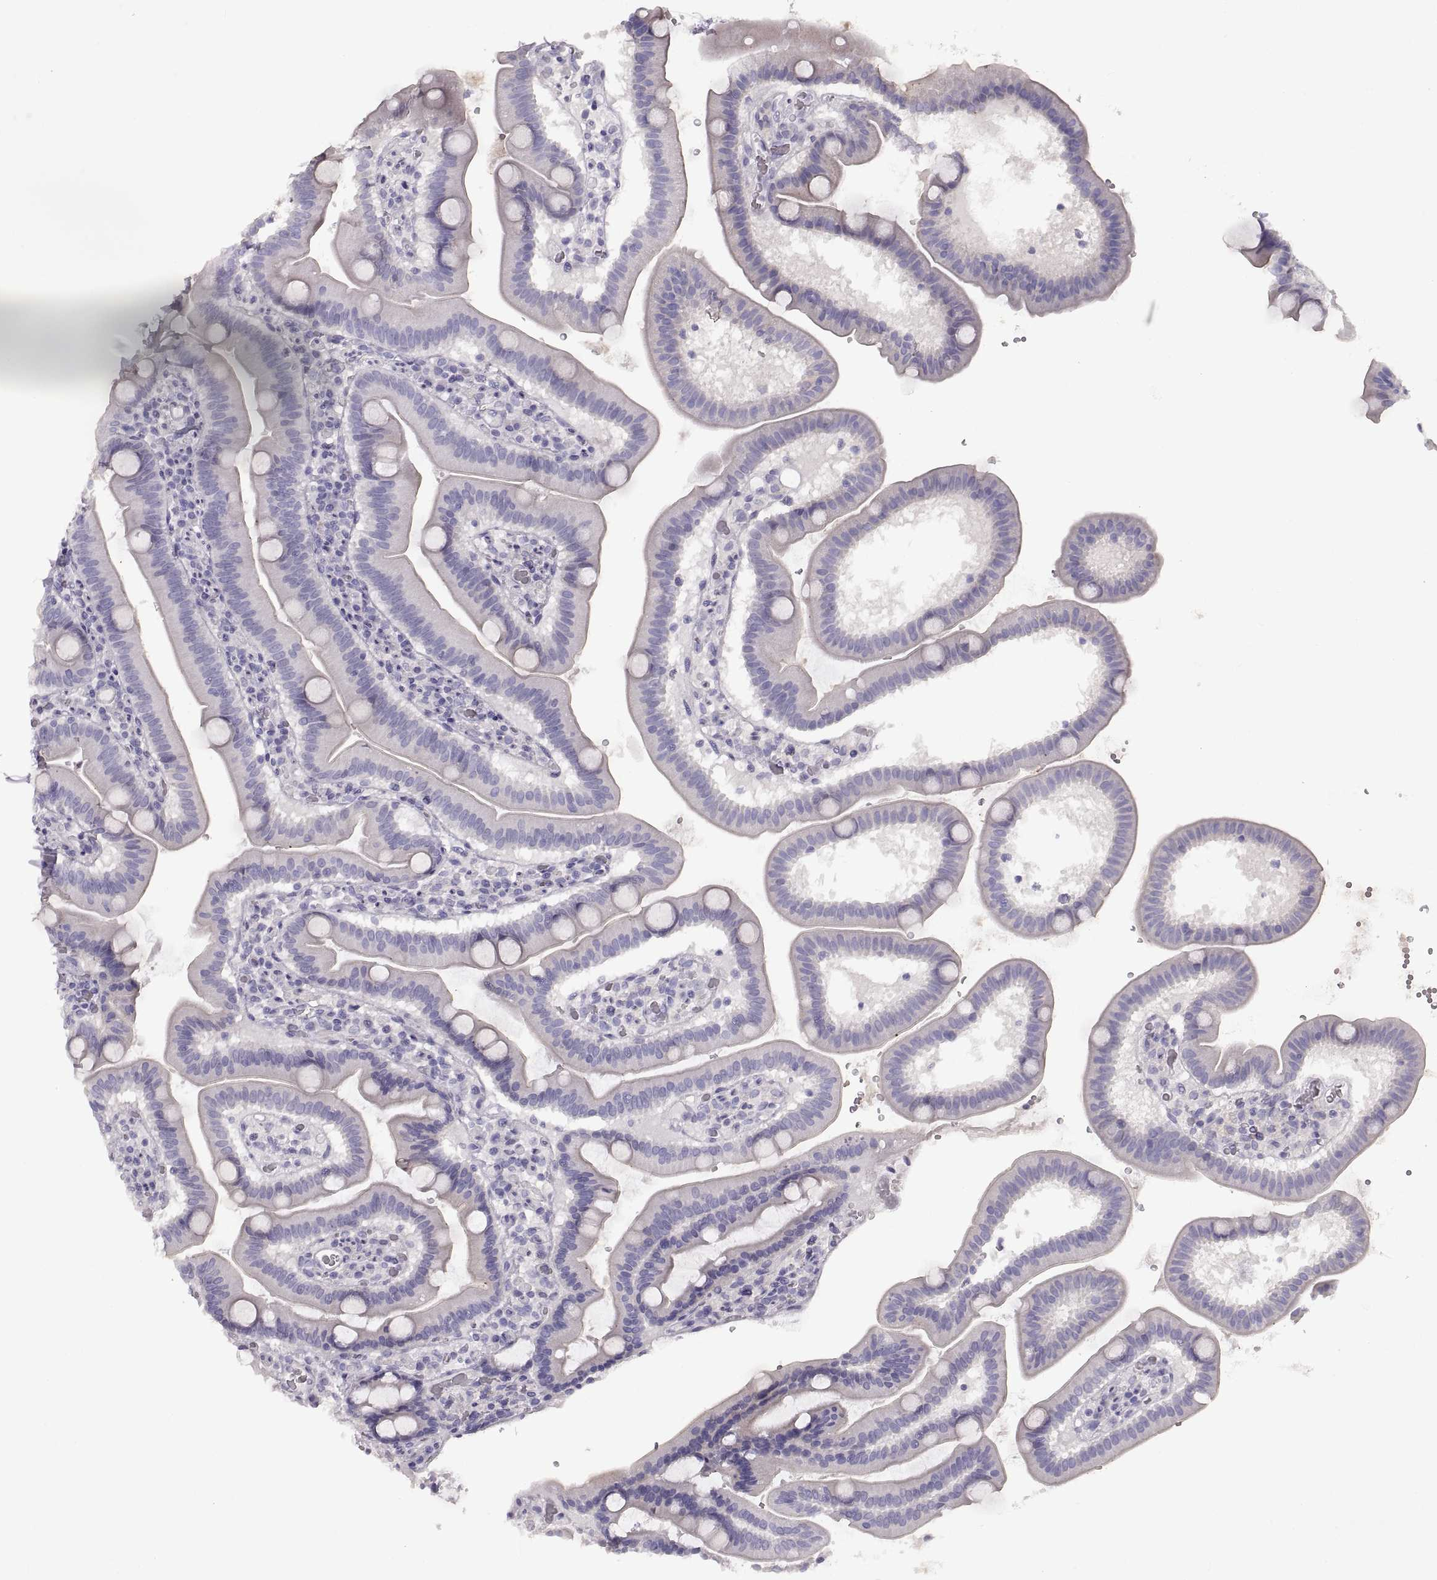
{"staining": {"intensity": "negative", "quantity": "none", "location": "none"}, "tissue": "duodenum", "cell_type": "Glandular cells", "image_type": "normal", "snomed": [{"axis": "morphology", "description": "Normal tissue, NOS"}, {"axis": "topography", "description": "Duodenum"}], "caption": "This is an IHC image of normal duodenum. There is no expression in glandular cells.", "gene": "CRYBB3", "patient": {"sex": "male", "age": 59}}